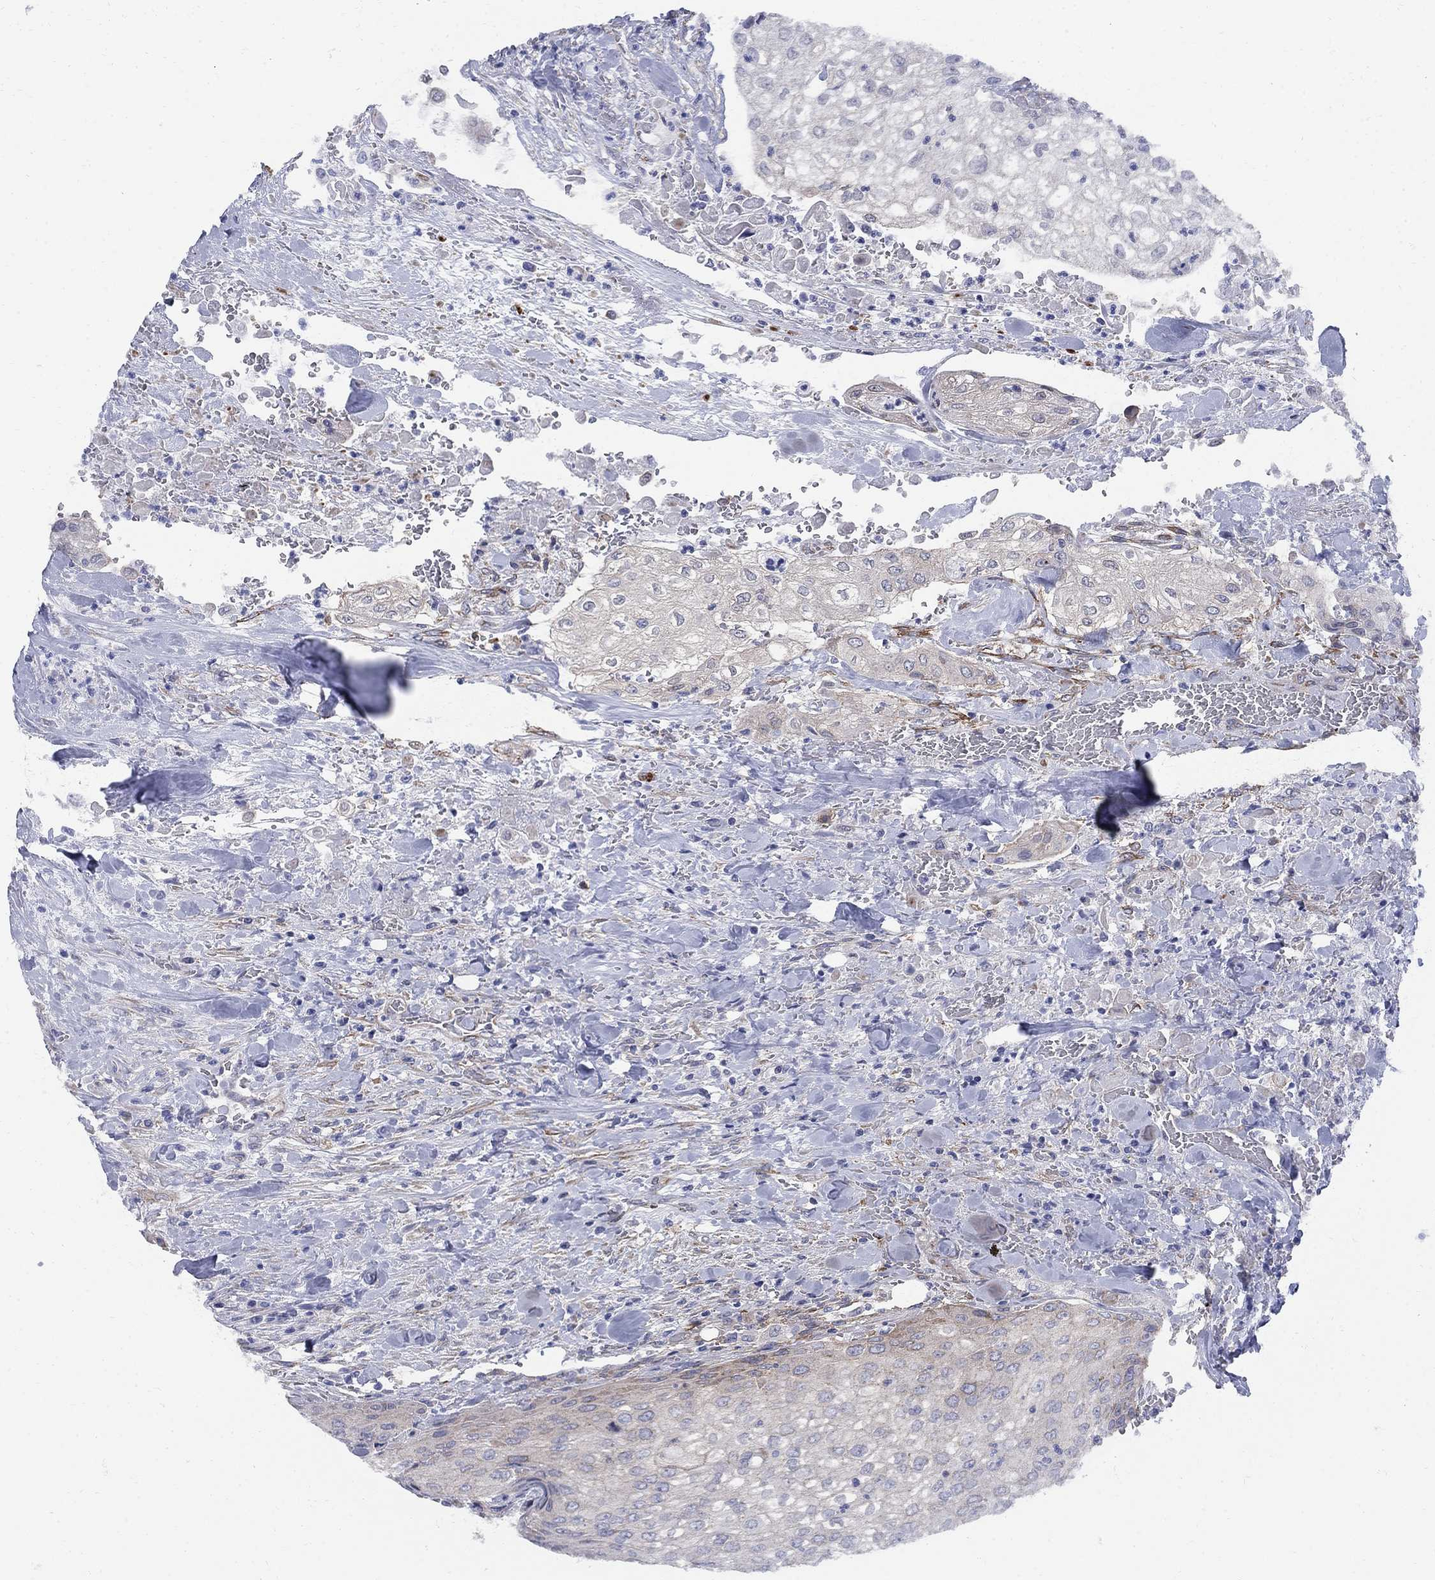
{"staining": {"intensity": "negative", "quantity": "none", "location": "none"}, "tissue": "urothelial cancer", "cell_type": "Tumor cells", "image_type": "cancer", "snomed": [{"axis": "morphology", "description": "Urothelial carcinoma, High grade"}, {"axis": "topography", "description": "Urinary bladder"}], "caption": "Immunohistochemistry (IHC) histopathology image of urothelial carcinoma (high-grade) stained for a protein (brown), which exhibits no expression in tumor cells.", "gene": "SEPTIN8", "patient": {"sex": "male", "age": 62}}